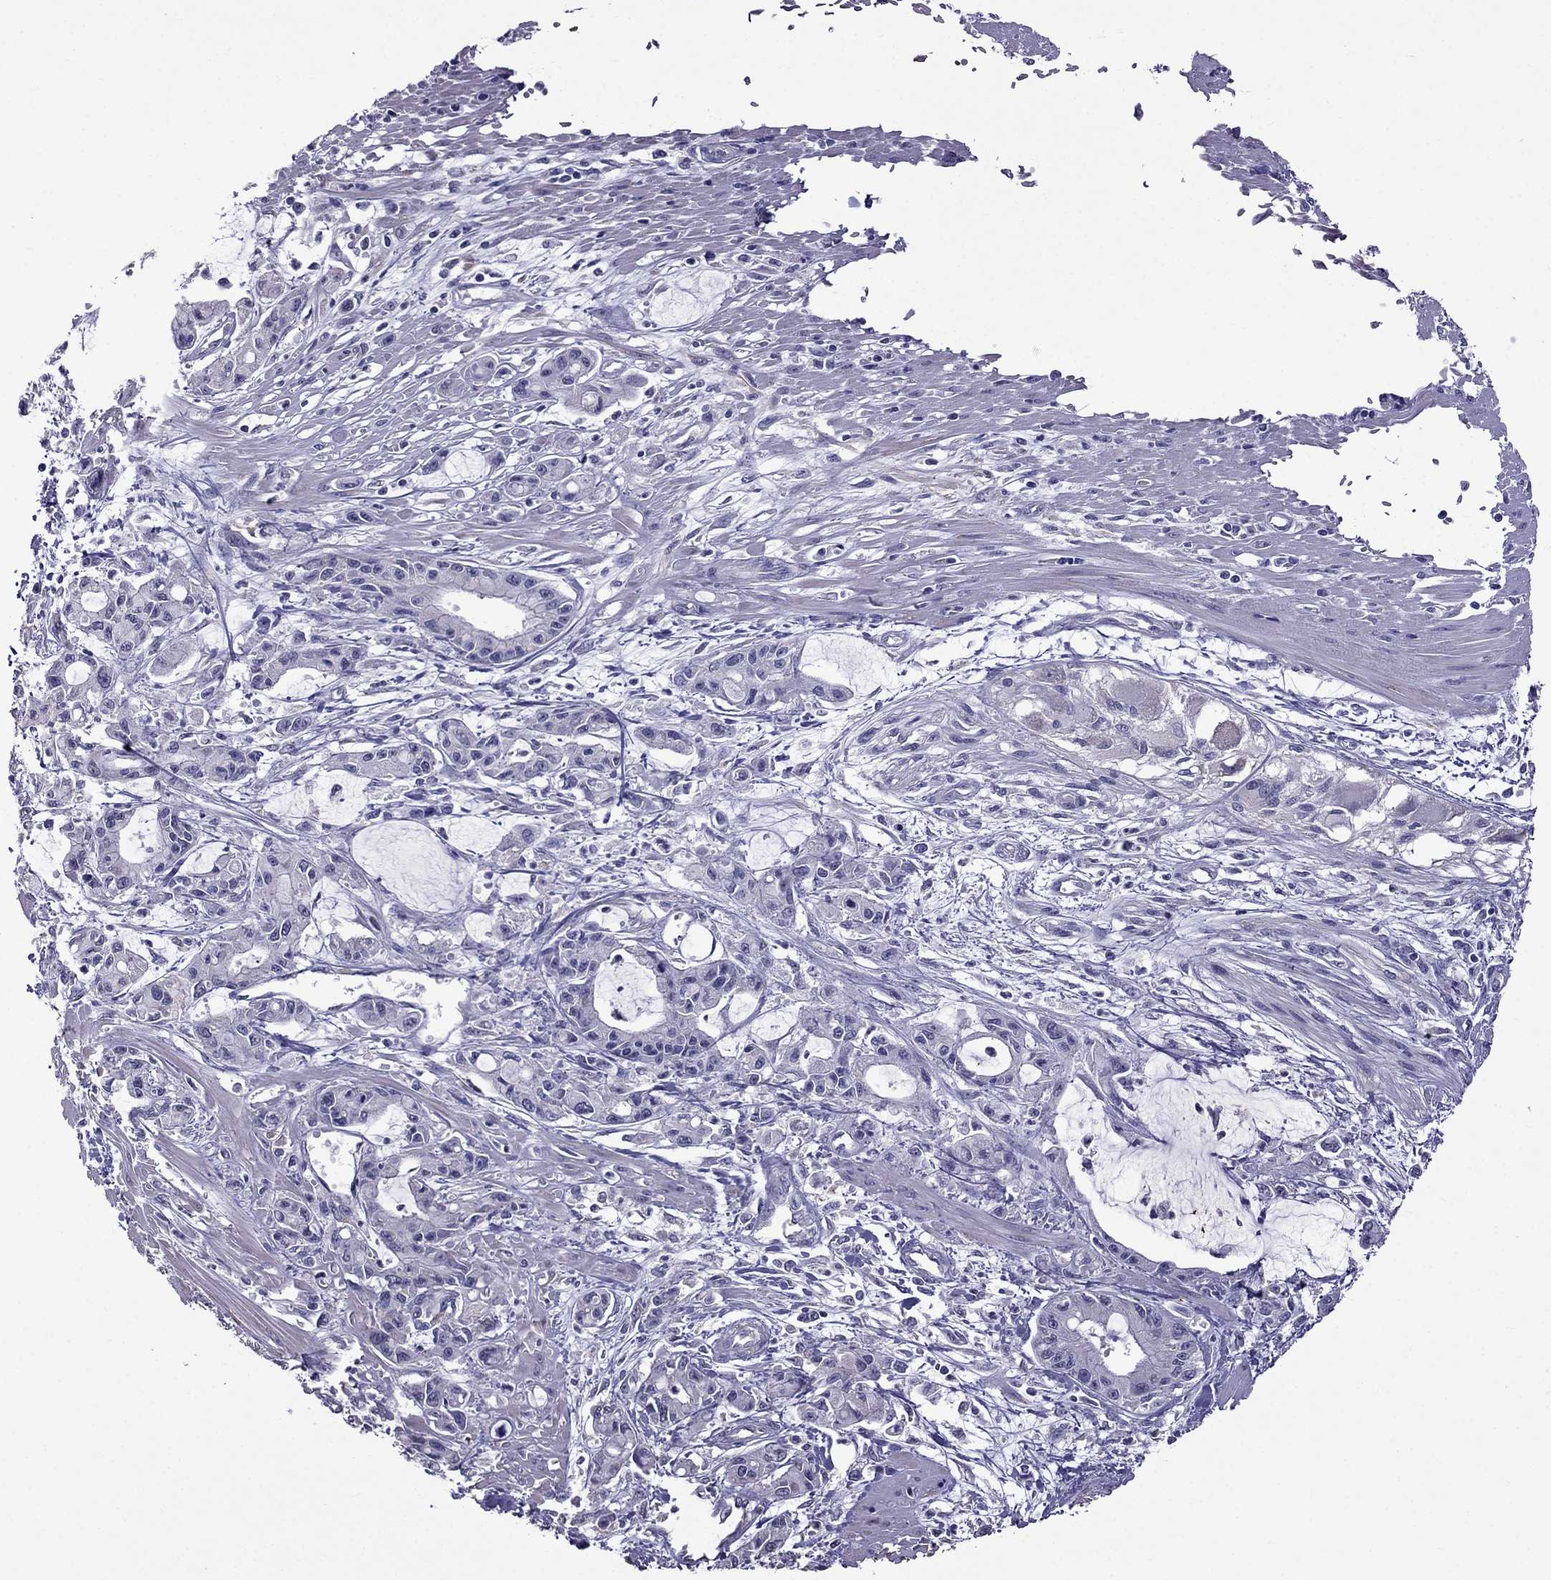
{"staining": {"intensity": "negative", "quantity": "none", "location": "none"}, "tissue": "pancreatic cancer", "cell_type": "Tumor cells", "image_type": "cancer", "snomed": [{"axis": "morphology", "description": "Adenocarcinoma, NOS"}, {"axis": "topography", "description": "Pancreas"}], "caption": "High power microscopy histopathology image of an immunohistochemistry (IHC) photomicrograph of adenocarcinoma (pancreatic), revealing no significant staining in tumor cells. Nuclei are stained in blue.", "gene": "AK5", "patient": {"sex": "male", "age": 48}}